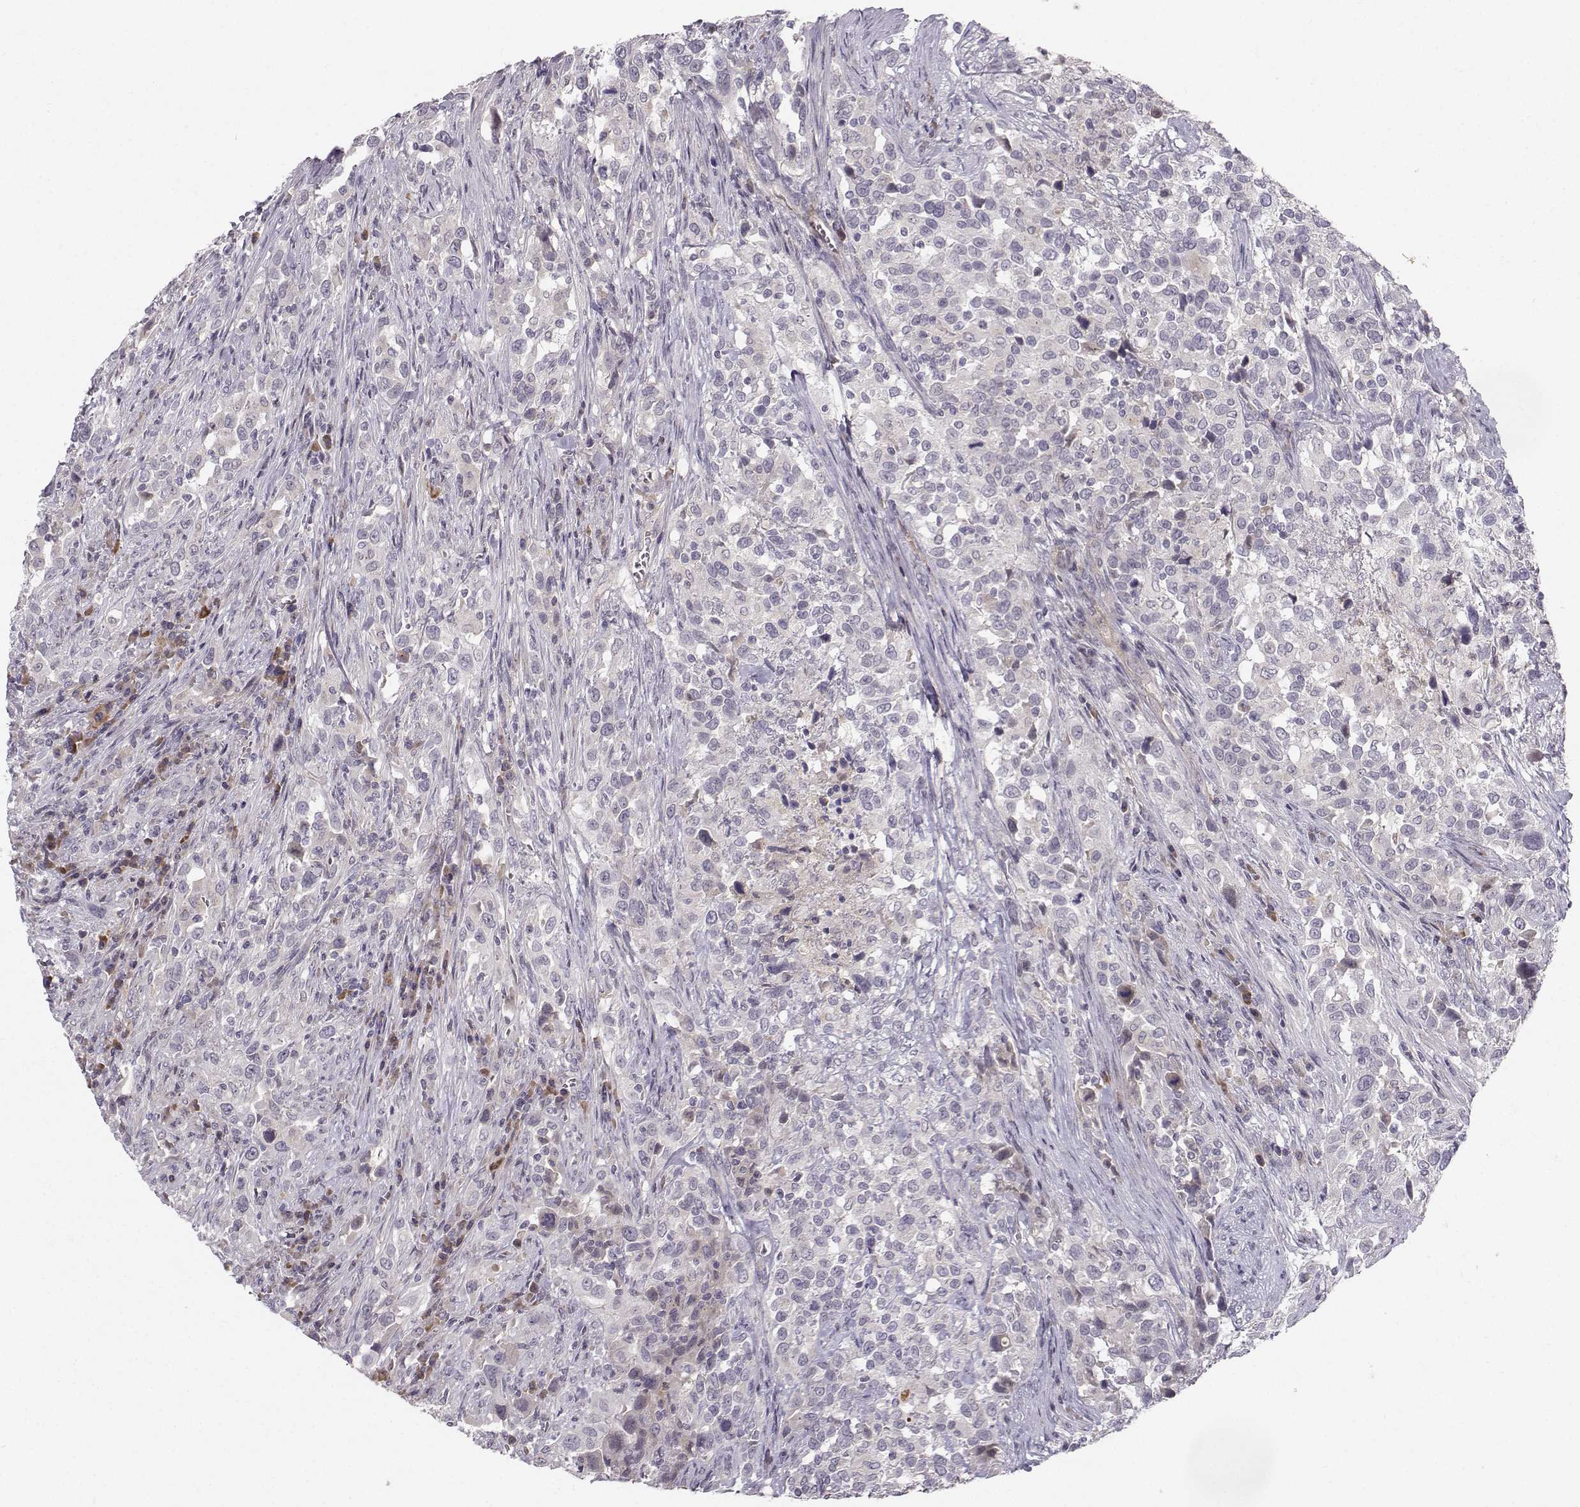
{"staining": {"intensity": "negative", "quantity": "none", "location": "none"}, "tissue": "urothelial cancer", "cell_type": "Tumor cells", "image_type": "cancer", "snomed": [{"axis": "morphology", "description": "Urothelial carcinoma, NOS"}, {"axis": "morphology", "description": "Urothelial carcinoma, High grade"}, {"axis": "topography", "description": "Urinary bladder"}], "caption": "This is a image of immunohistochemistry (IHC) staining of urothelial cancer, which shows no expression in tumor cells.", "gene": "OPRD1", "patient": {"sex": "female", "age": 64}}